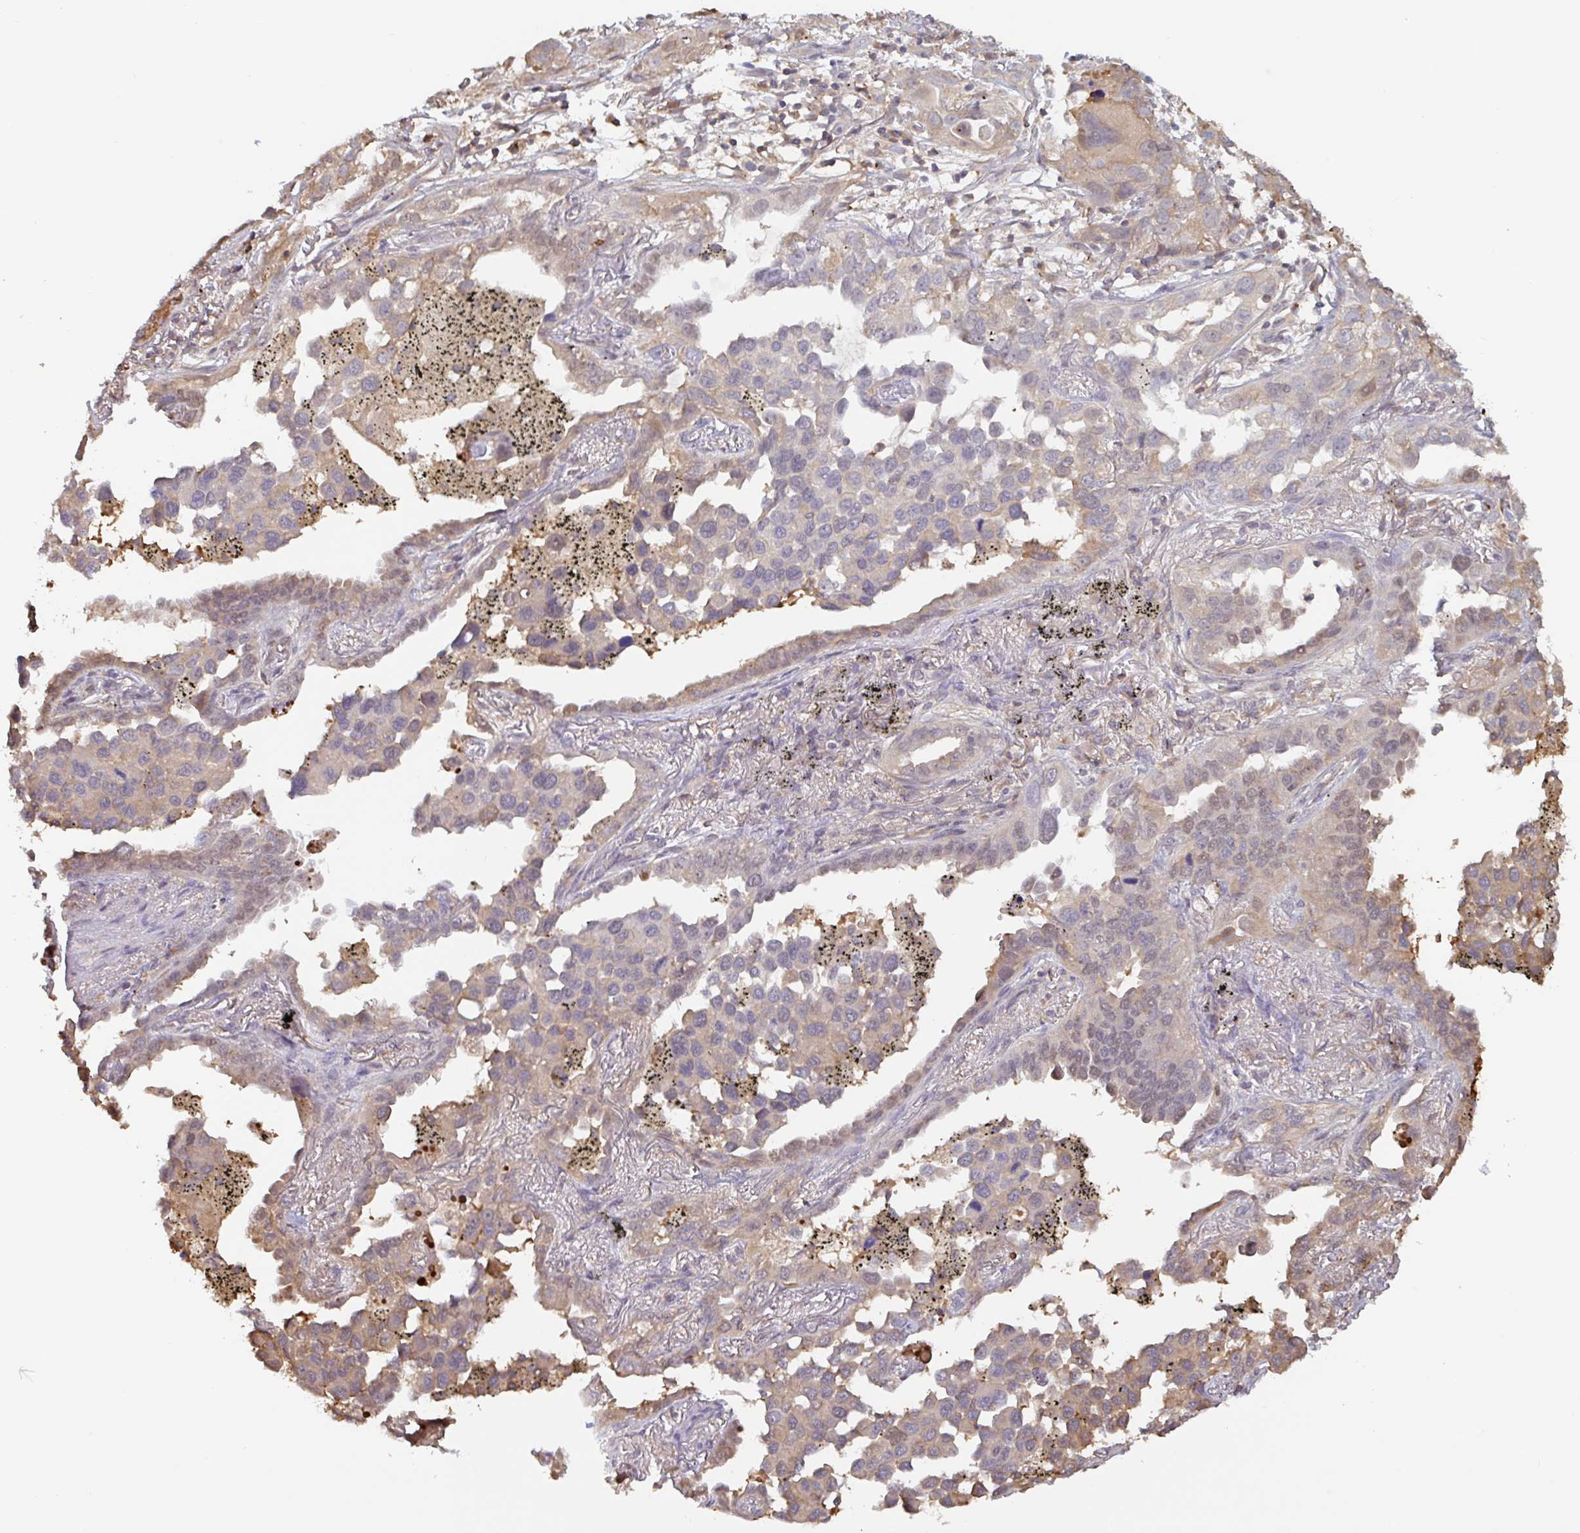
{"staining": {"intensity": "weak", "quantity": "25%-75%", "location": "cytoplasmic/membranous,nuclear"}, "tissue": "lung cancer", "cell_type": "Tumor cells", "image_type": "cancer", "snomed": [{"axis": "morphology", "description": "Adenocarcinoma, NOS"}, {"axis": "topography", "description": "Lung"}], "caption": "About 25%-75% of tumor cells in human lung adenocarcinoma show weak cytoplasmic/membranous and nuclear protein expression as visualized by brown immunohistochemical staining.", "gene": "OTOP2", "patient": {"sex": "male", "age": 67}}